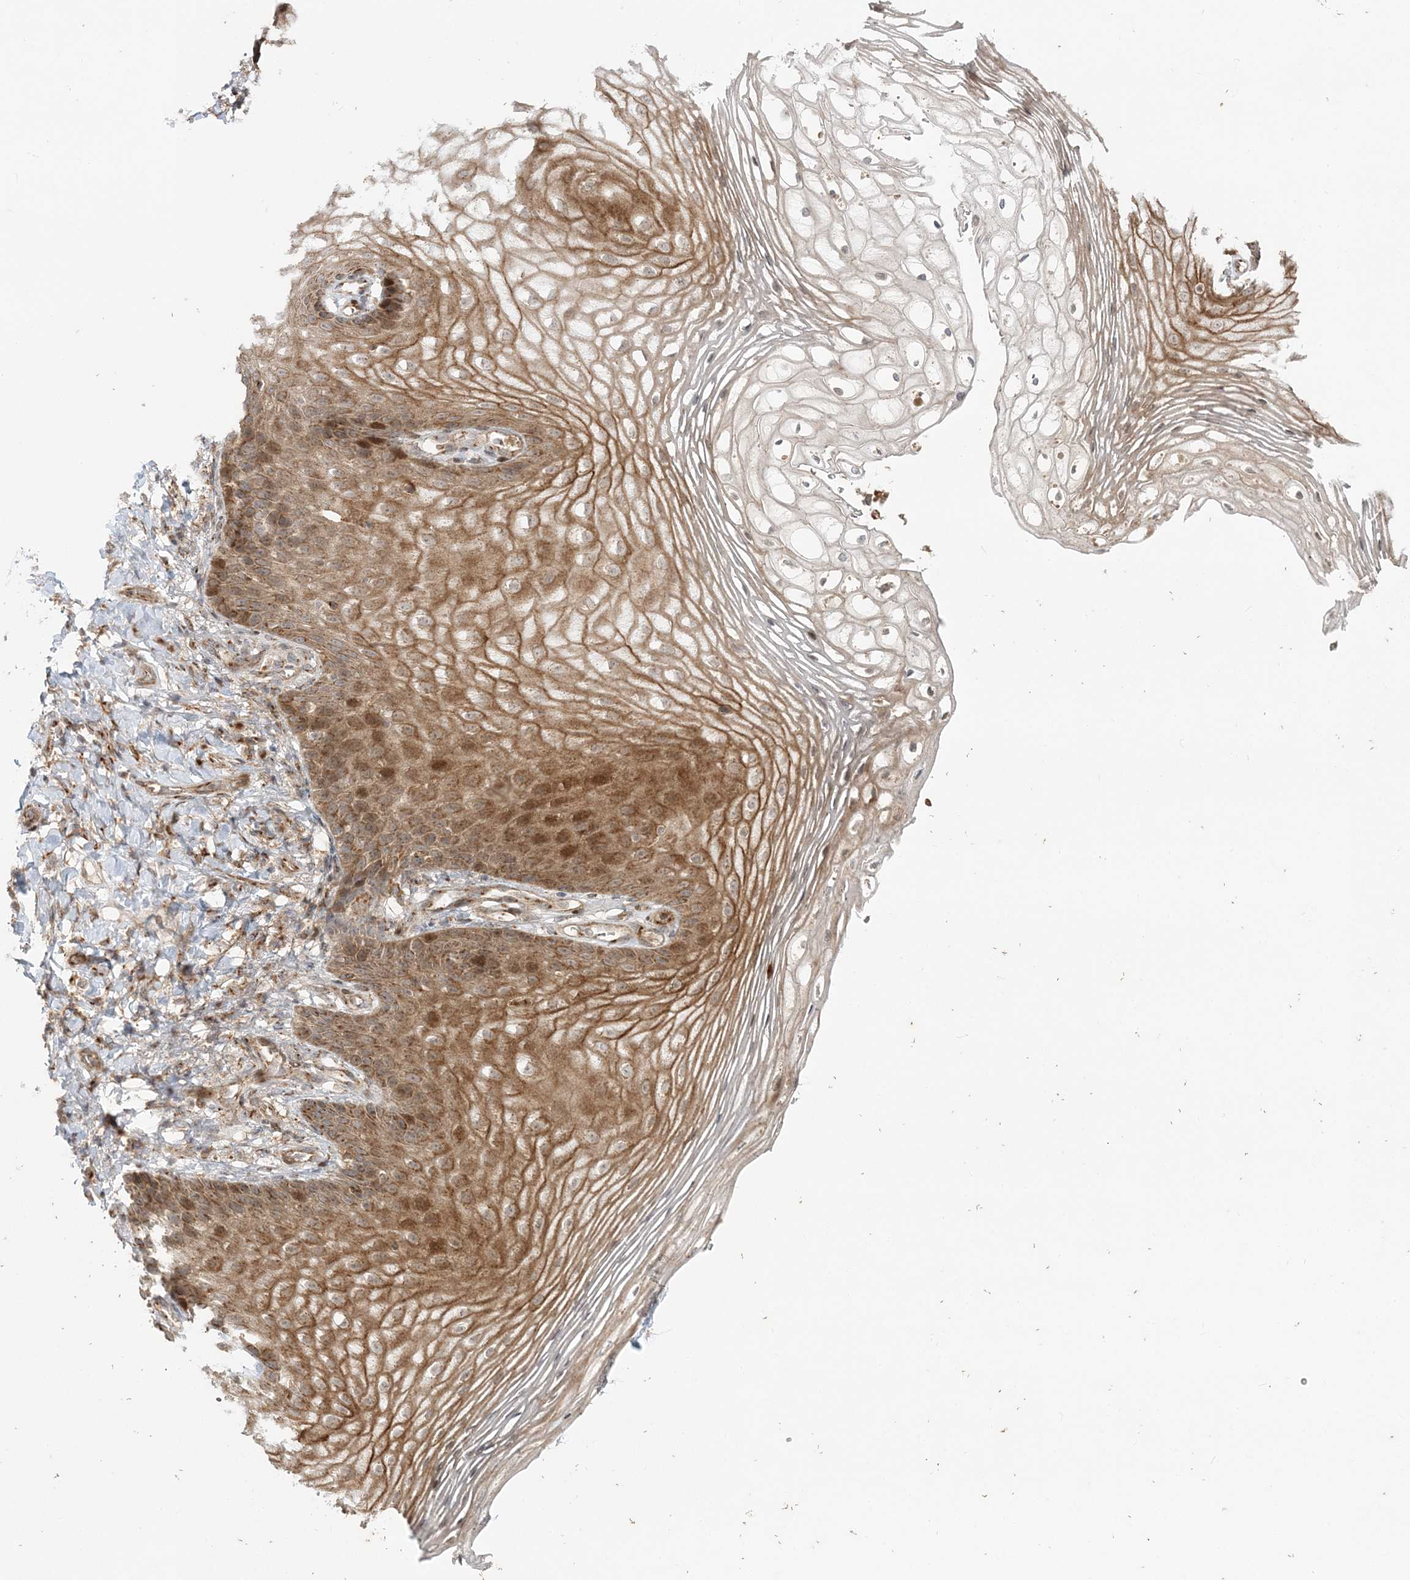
{"staining": {"intensity": "moderate", "quantity": ">75%", "location": "cytoplasmic/membranous"}, "tissue": "vagina", "cell_type": "Squamous epithelial cells", "image_type": "normal", "snomed": [{"axis": "morphology", "description": "Normal tissue, NOS"}, {"axis": "topography", "description": "Vagina"}], "caption": "Immunohistochemistry (IHC) (DAB) staining of benign vagina reveals moderate cytoplasmic/membranous protein staining in approximately >75% of squamous epithelial cells.", "gene": "ABCC3", "patient": {"sex": "female", "age": 60}}